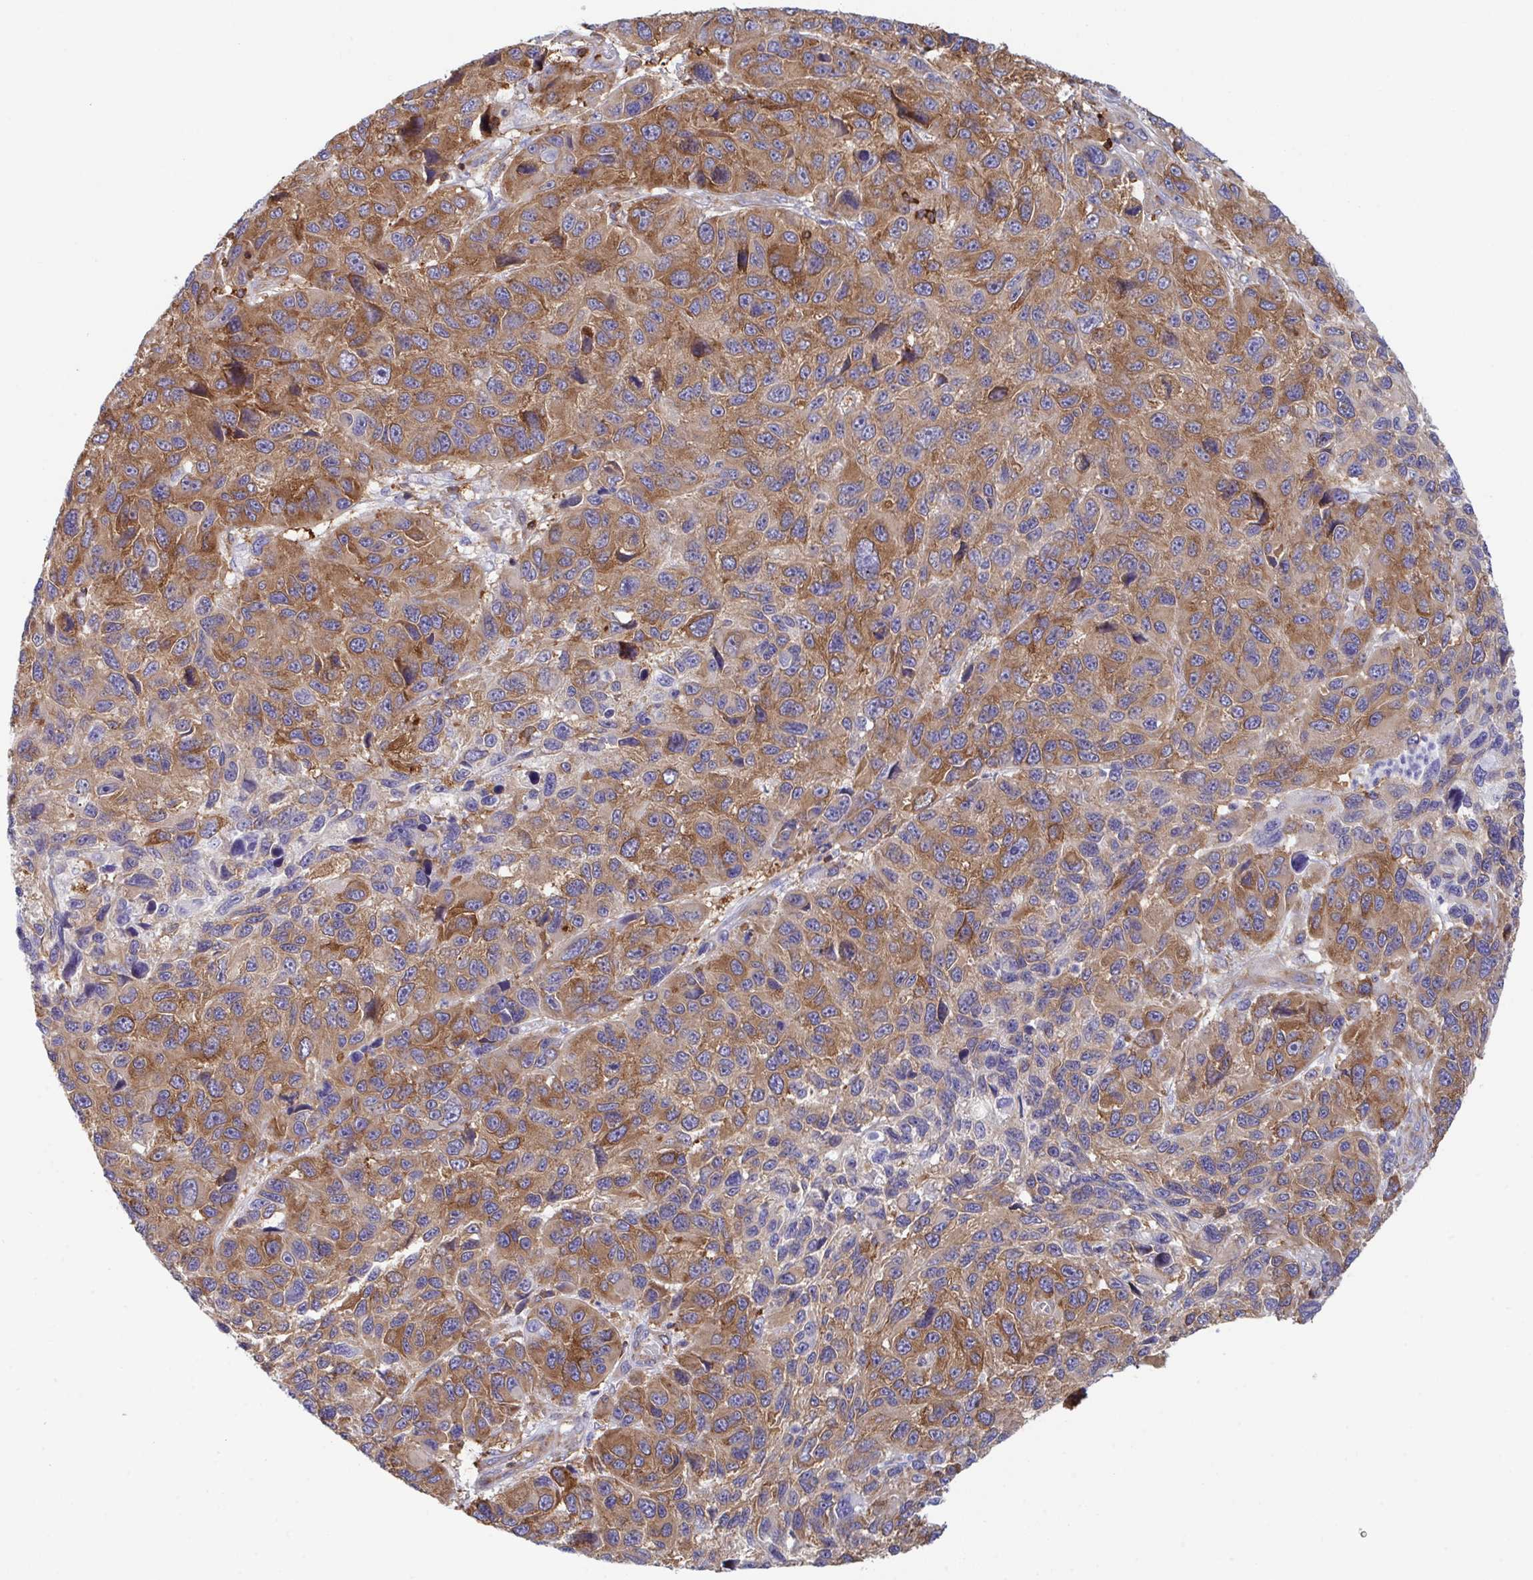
{"staining": {"intensity": "moderate", "quantity": ">75%", "location": "cytoplasmic/membranous"}, "tissue": "melanoma", "cell_type": "Tumor cells", "image_type": "cancer", "snomed": [{"axis": "morphology", "description": "Malignant melanoma, NOS"}, {"axis": "topography", "description": "Skin"}], "caption": "Moderate cytoplasmic/membranous positivity for a protein is appreciated in about >75% of tumor cells of melanoma using IHC.", "gene": "WNK1", "patient": {"sex": "male", "age": 53}}